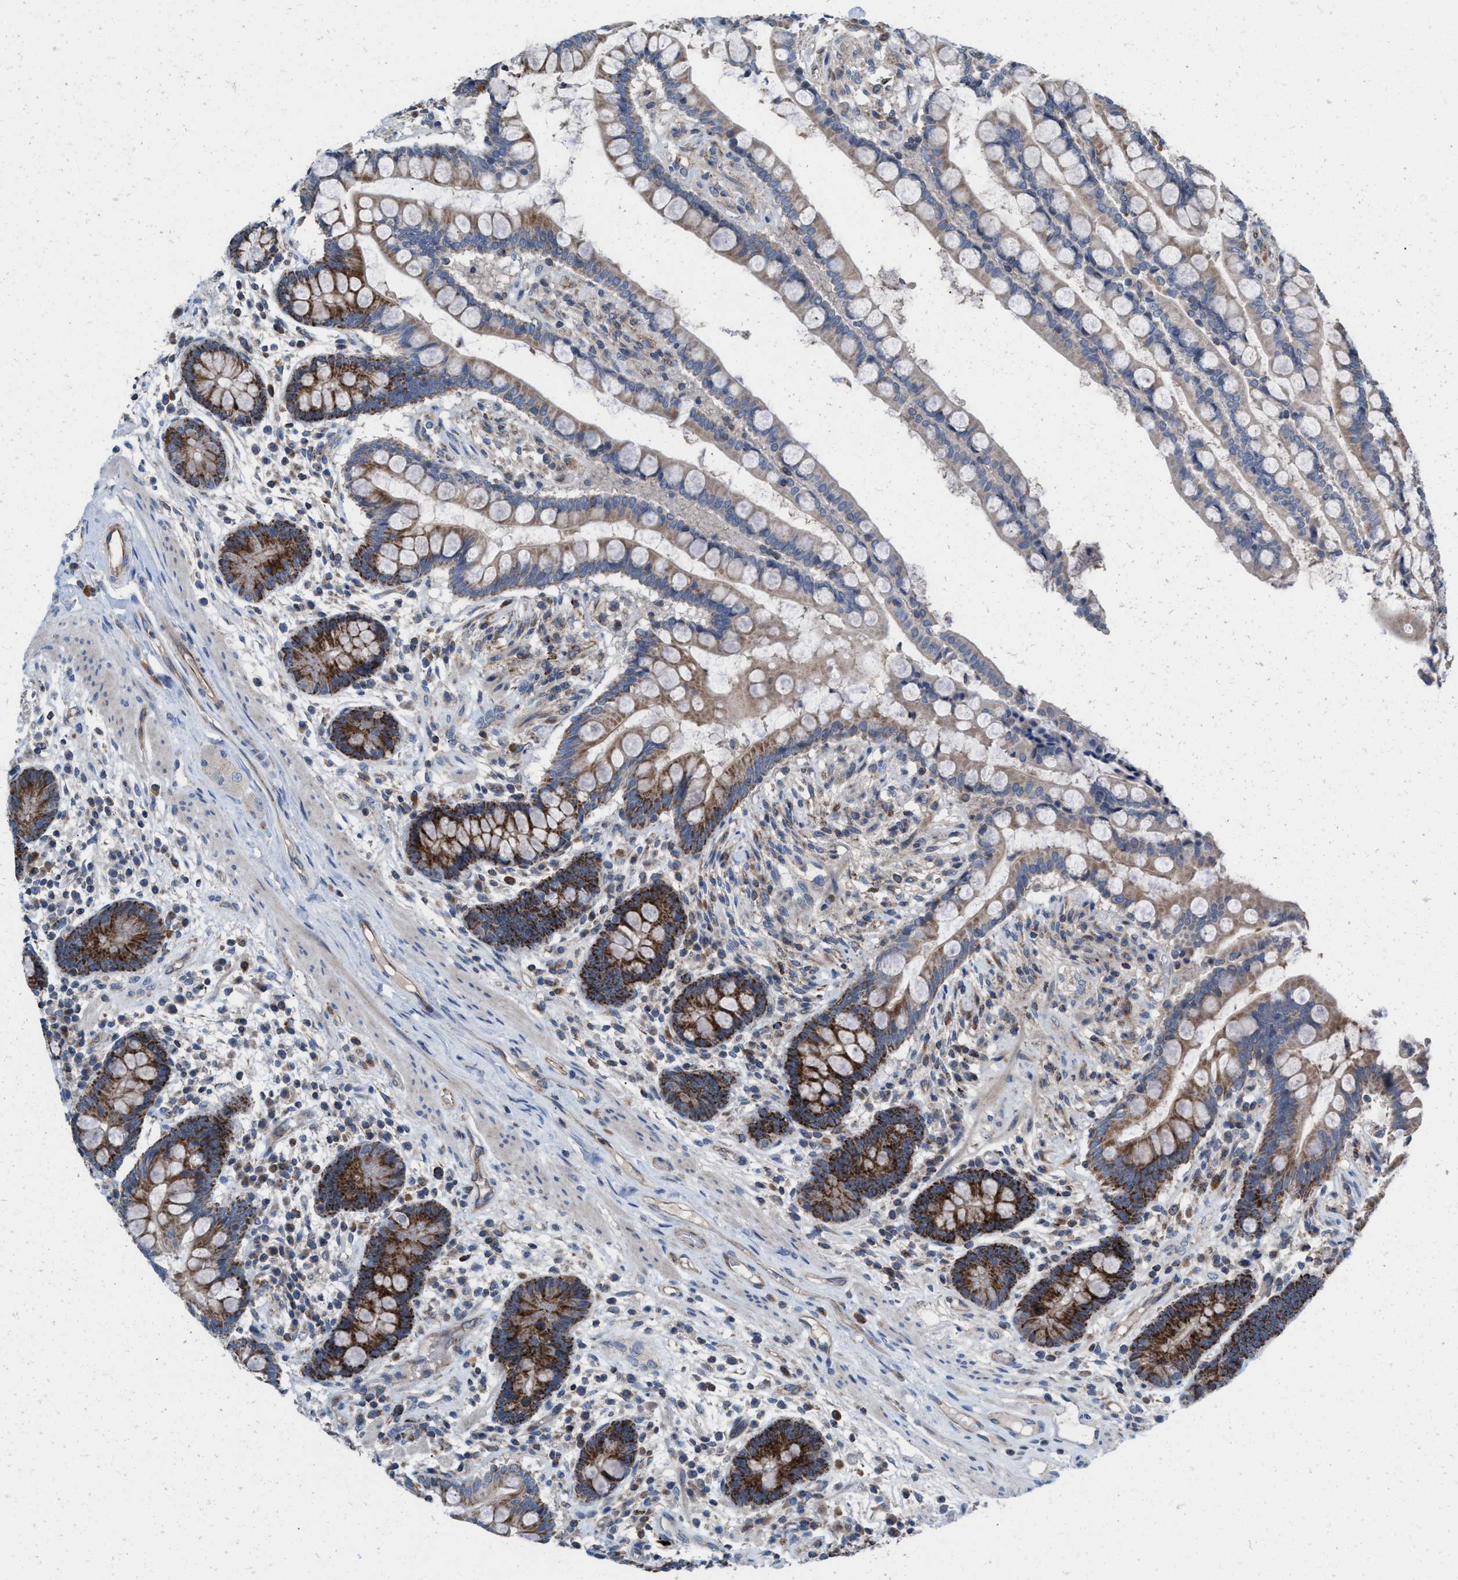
{"staining": {"intensity": "negative", "quantity": "none", "location": "none"}, "tissue": "colon", "cell_type": "Endothelial cells", "image_type": "normal", "snomed": [{"axis": "morphology", "description": "Normal tissue, NOS"}, {"axis": "topography", "description": "Colon"}], "caption": "IHC histopathology image of unremarkable colon stained for a protein (brown), which exhibits no positivity in endothelial cells.", "gene": "MRM1", "patient": {"sex": "male", "age": 73}}